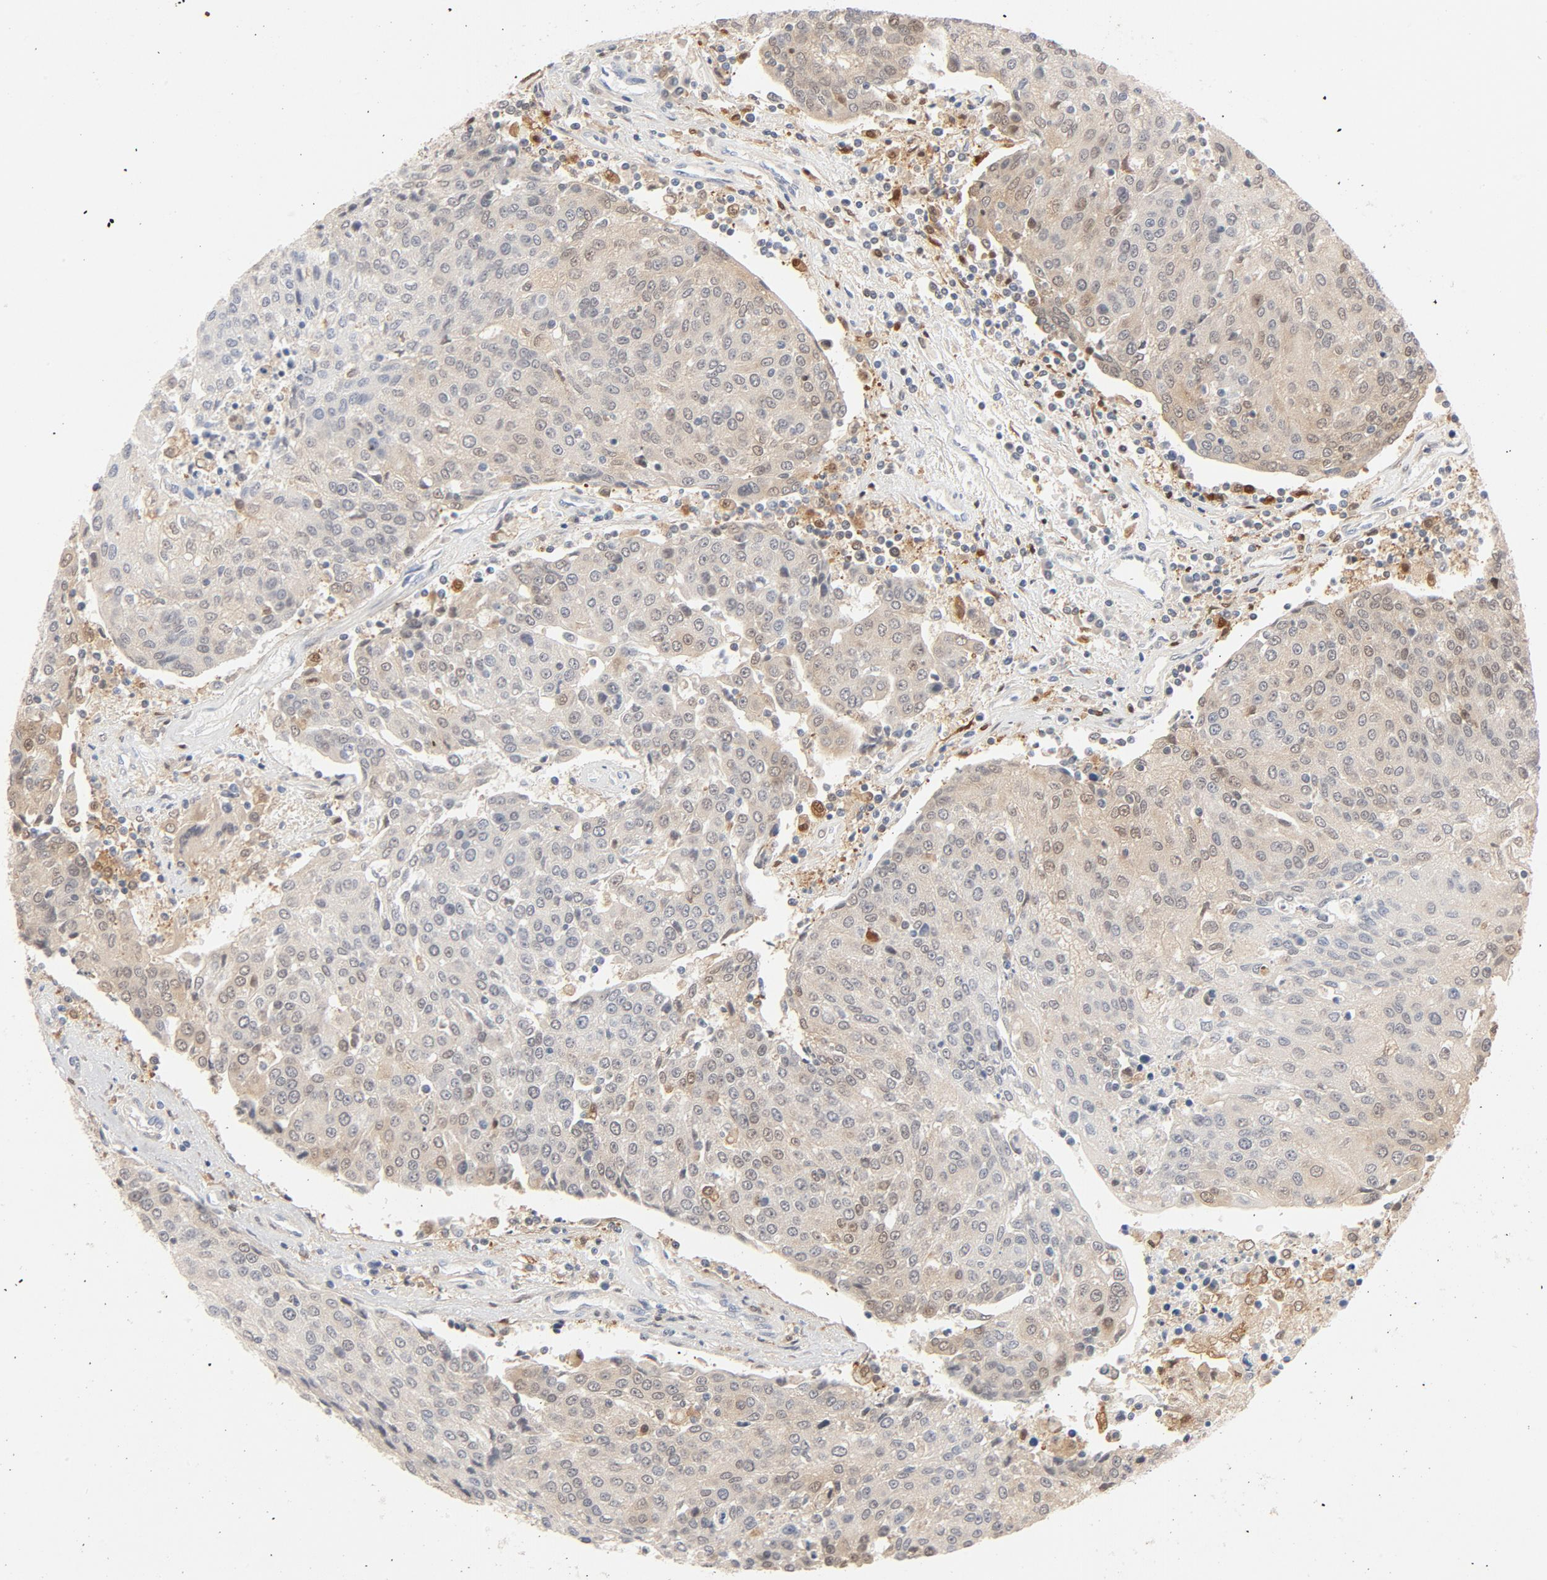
{"staining": {"intensity": "weak", "quantity": ">75%", "location": "cytoplasmic/membranous"}, "tissue": "urothelial cancer", "cell_type": "Tumor cells", "image_type": "cancer", "snomed": [{"axis": "morphology", "description": "Urothelial carcinoma, High grade"}, {"axis": "topography", "description": "Urinary bladder"}], "caption": "Human urothelial cancer stained with a protein marker exhibits weak staining in tumor cells.", "gene": "STAT1", "patient": {"sex": "female", "age": 85}}